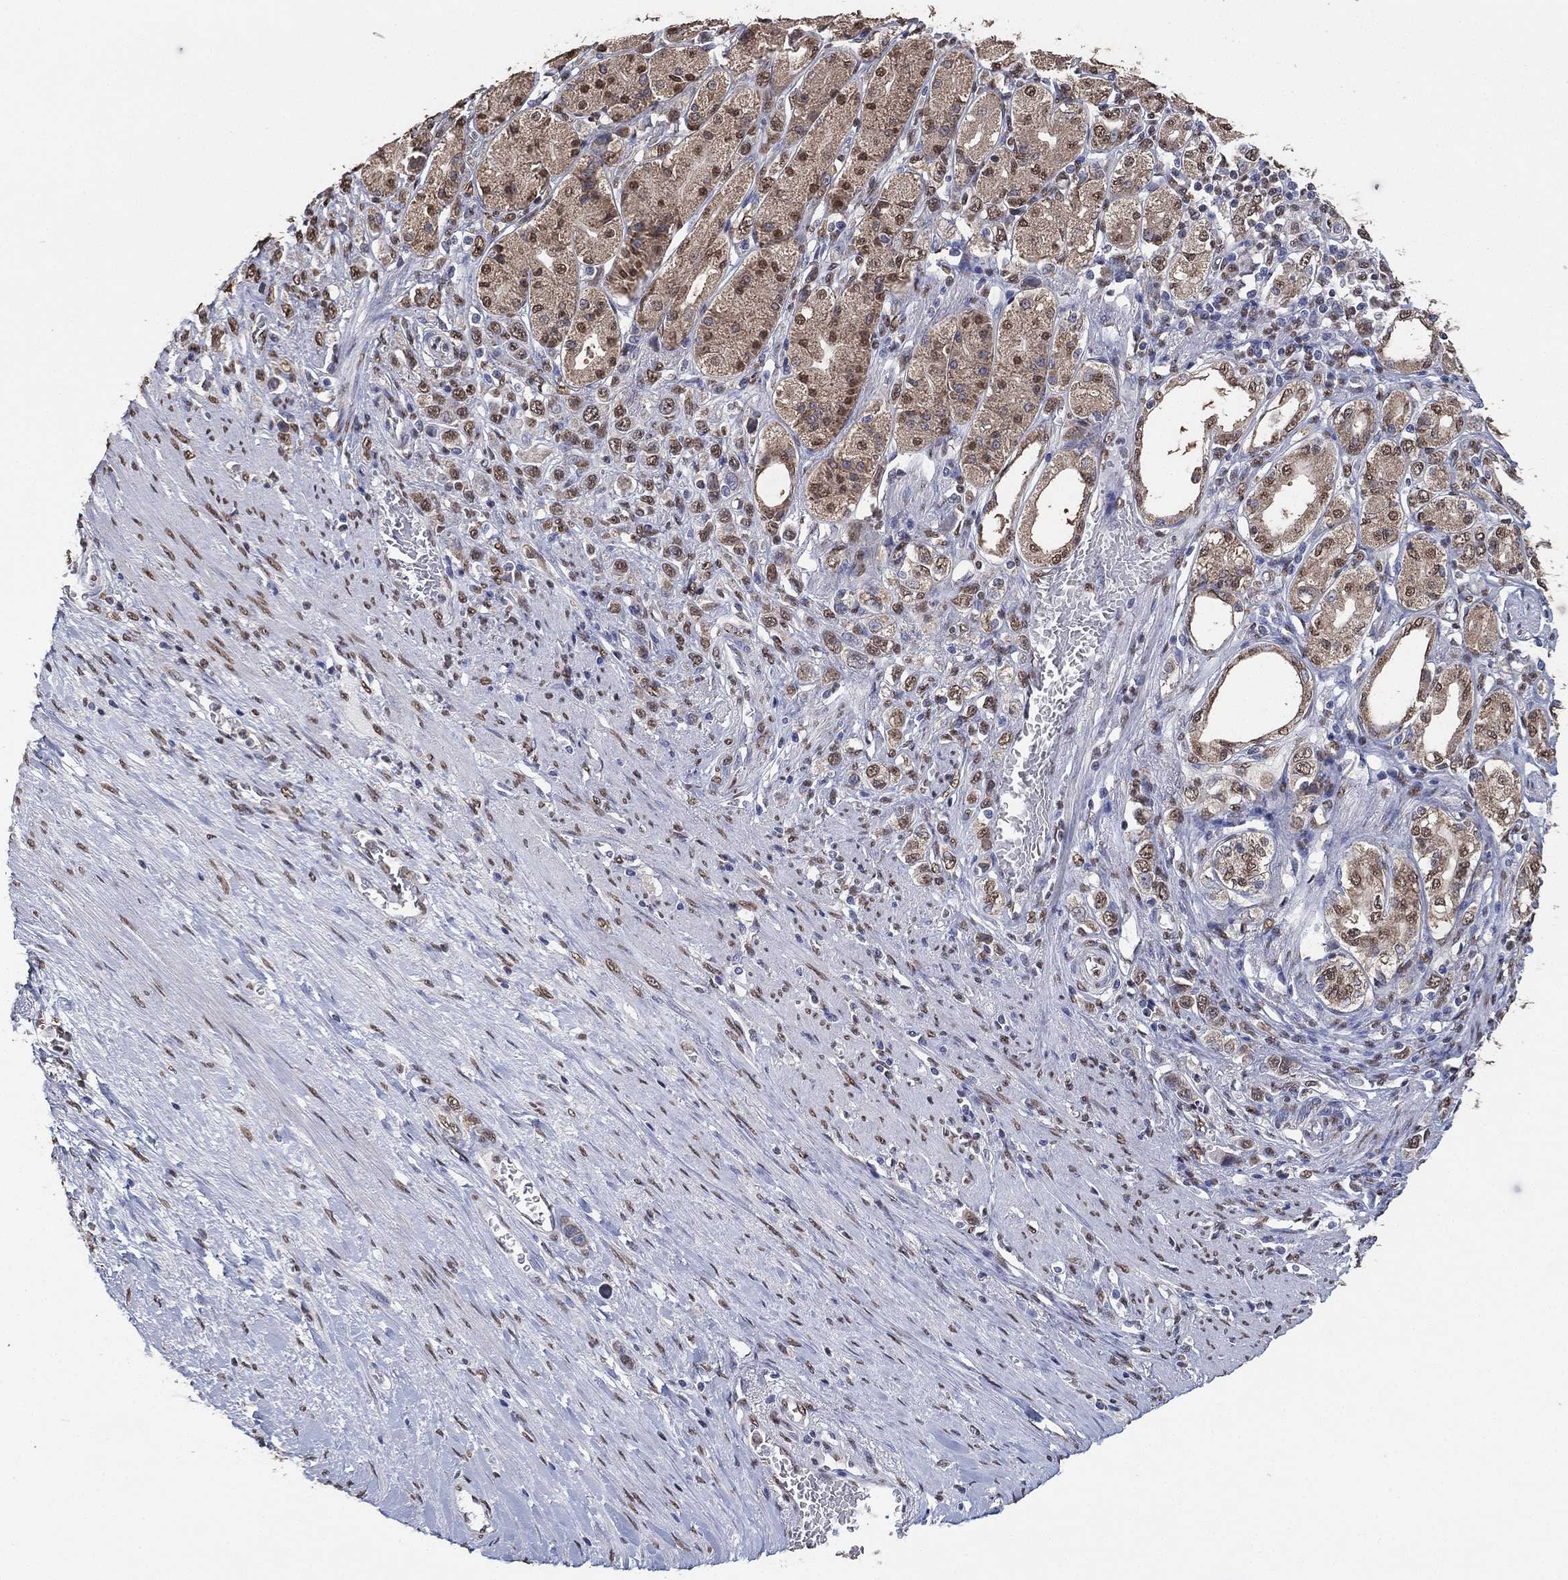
{"staining": {"intensity": "moderate", "quantity": "25%-75%", "location": "cytoplasmic/membranous,nuclear"}, "tissue": "stomach cancer", "cell_type": "Tumor cells", "image_type": "cancer", "snomed": [{"axis": "morphology", "description": "Normal tissue, NOS"}, {"axis": "morphology", "description": "Adenocarcinoma, NOS"}, {"axis": "morphology", "description": "Adenocarcinoma, High grade"}, {"axis": "topography", "description": "Stomach, upper"}, {"axis": "topography", "description": "Stomach"}], "caption": "The image exhibits immunohistochemical staining of stomach adenocarcinoma (high-grade). There is moderate cytoplasmic/membranous and nuclear staining is seen in about 25%-75% of tumor cells.", "gene": "ALDH7A1", "patient": {"sex": "female", "age": 65}}